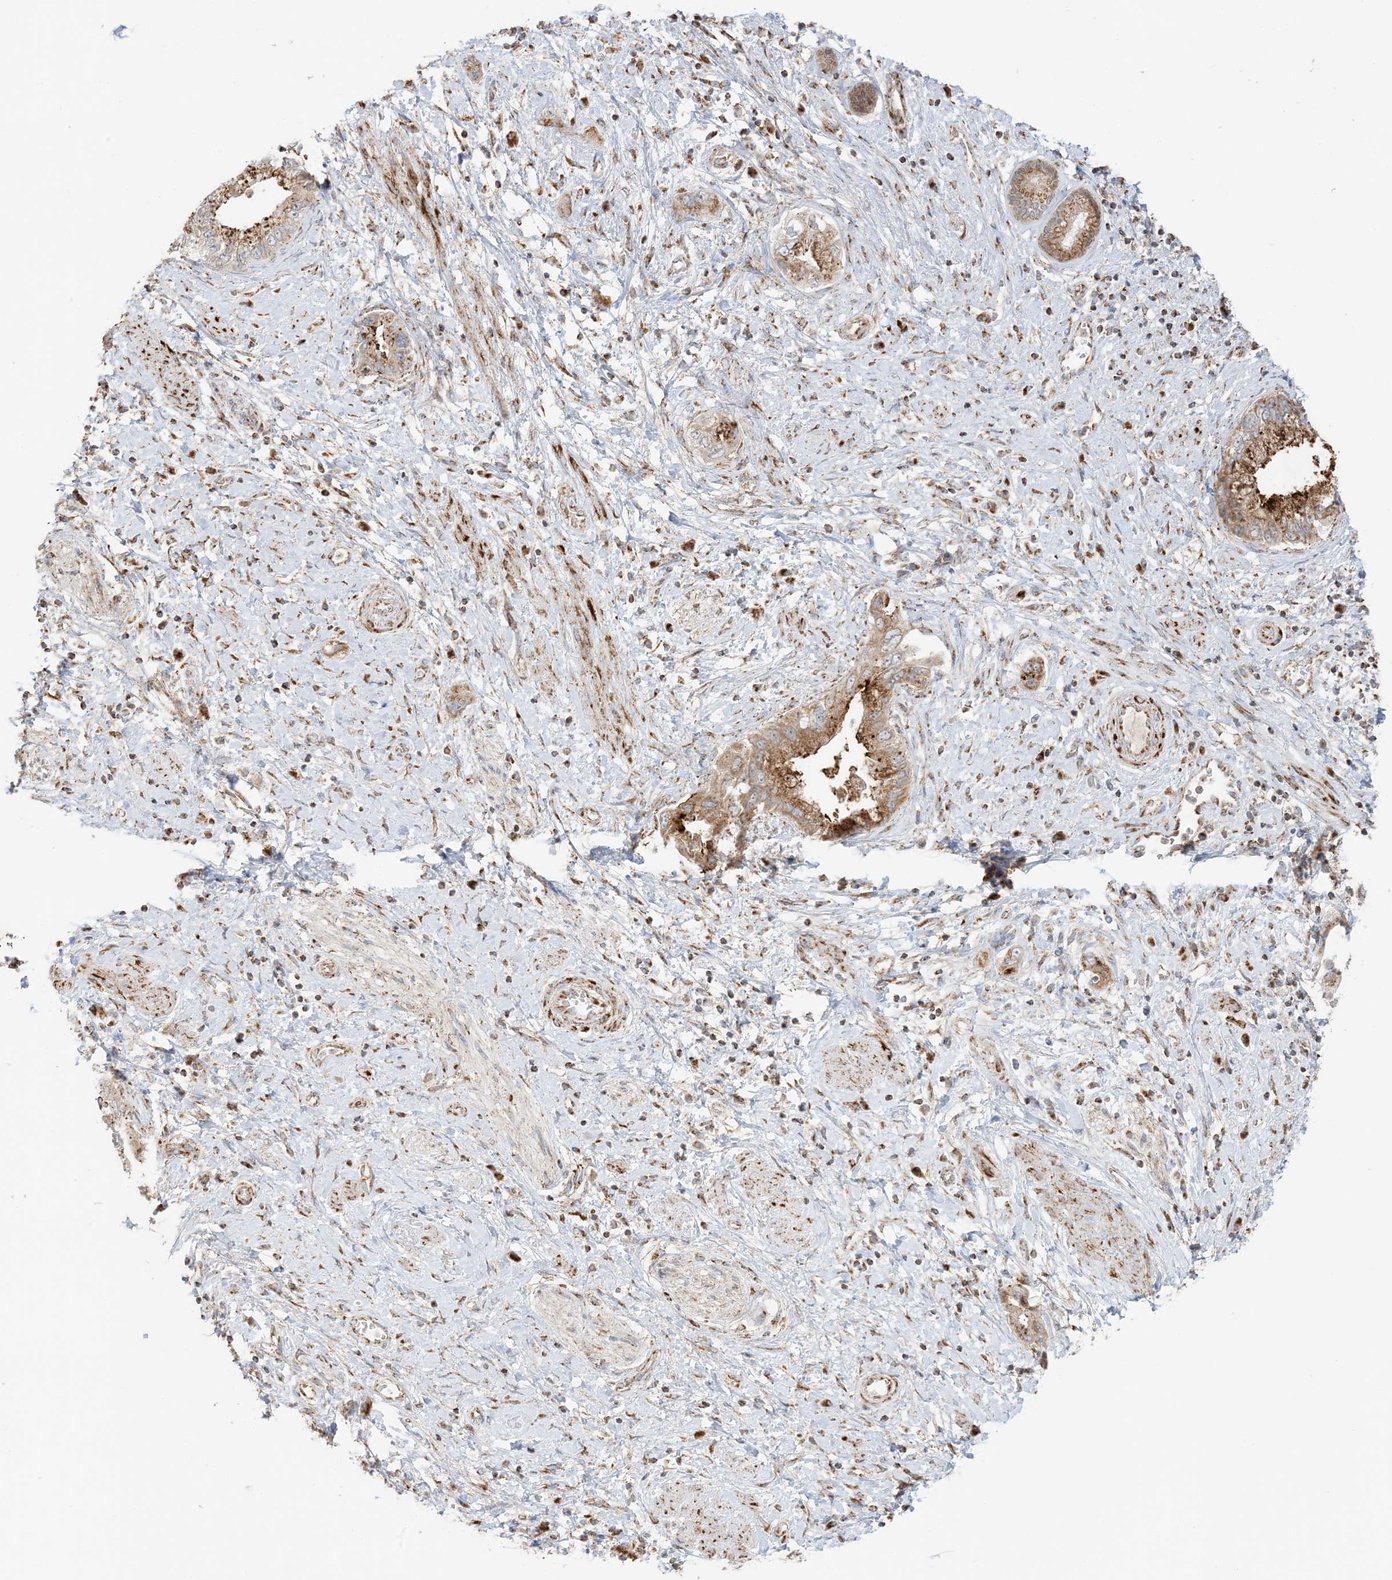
{"staining": {"intensity": "moderate", "quantity": ">75%", "location": "cytoplasmic/membranous"}, "tissue": "pancreatic cancer", "cell_type": "Tumor cells", "image_type": "cancer", "snomed": [{"axis": "morphology", "description": "Adenocarcinoma, NOS"}, {"axis": "topography", "description": "Pancreas"}], "caption": "Pancreatic adenocarcinoma tissue reveals moderate cytoplasmic/membranous positivity in about >75% of tumor cells", "gene": "SLC25A12", "patient": {"sex": "female", "age": 73}}